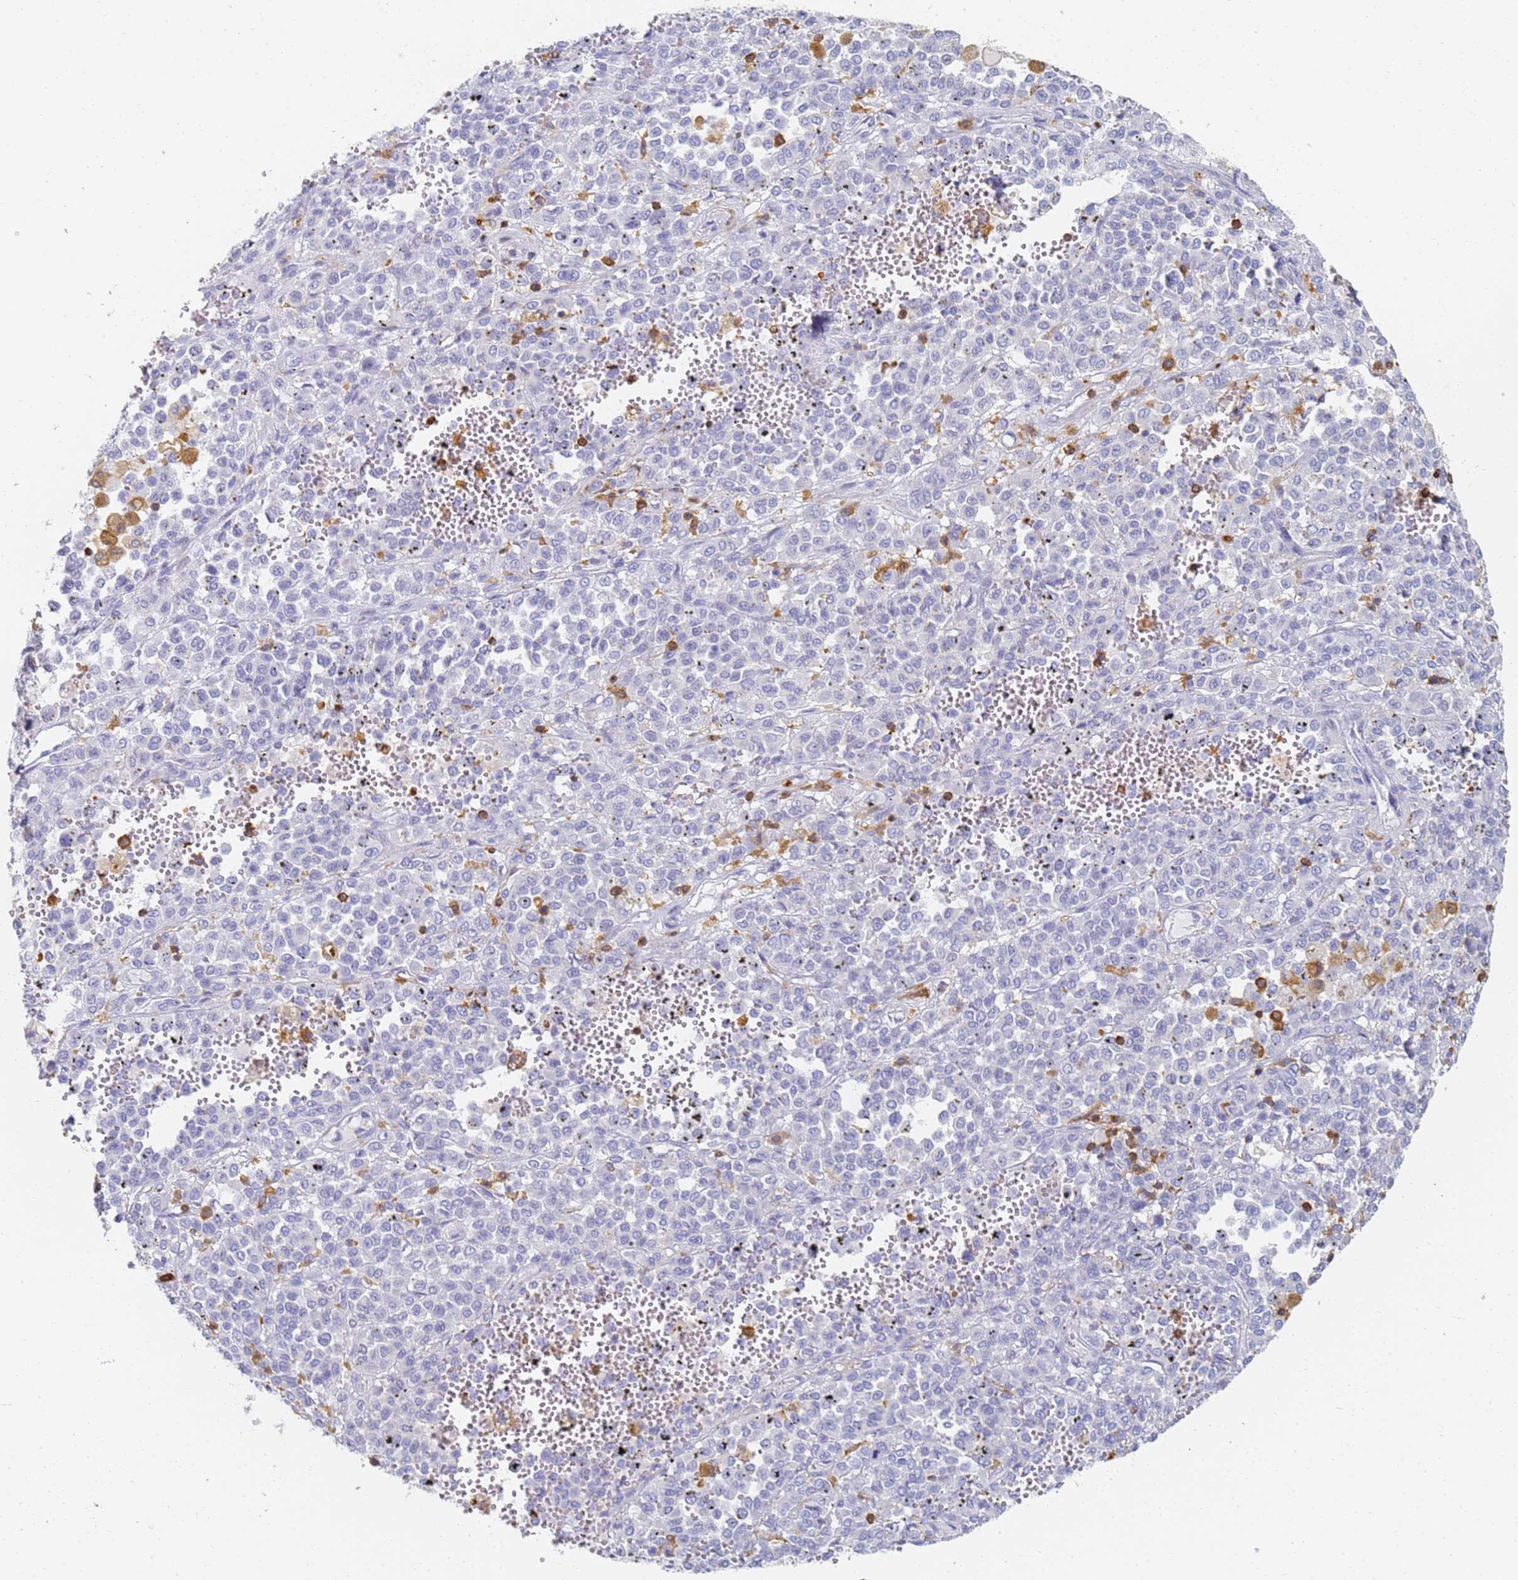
{"staining": {"intensity": "negative", "quantity": "none", "location": "none"}, "tissue": "melanoma", "cell_type": "Tumor cells", "image_type": "cancer", "snomed": [{"axis": "morphology", "description": "Malignant melanoma, Metastatic site"}, {"axis": "topography", "description": "Pancreas"}], "caption": "Tumor cells are negative for brown protein staining in melanoma. (DAB (3,3'-diaminobenzidine) immunohistochemistry, high magnification).", "gene": "BIN2", "patient": {"sex": "female", "age": 30}}